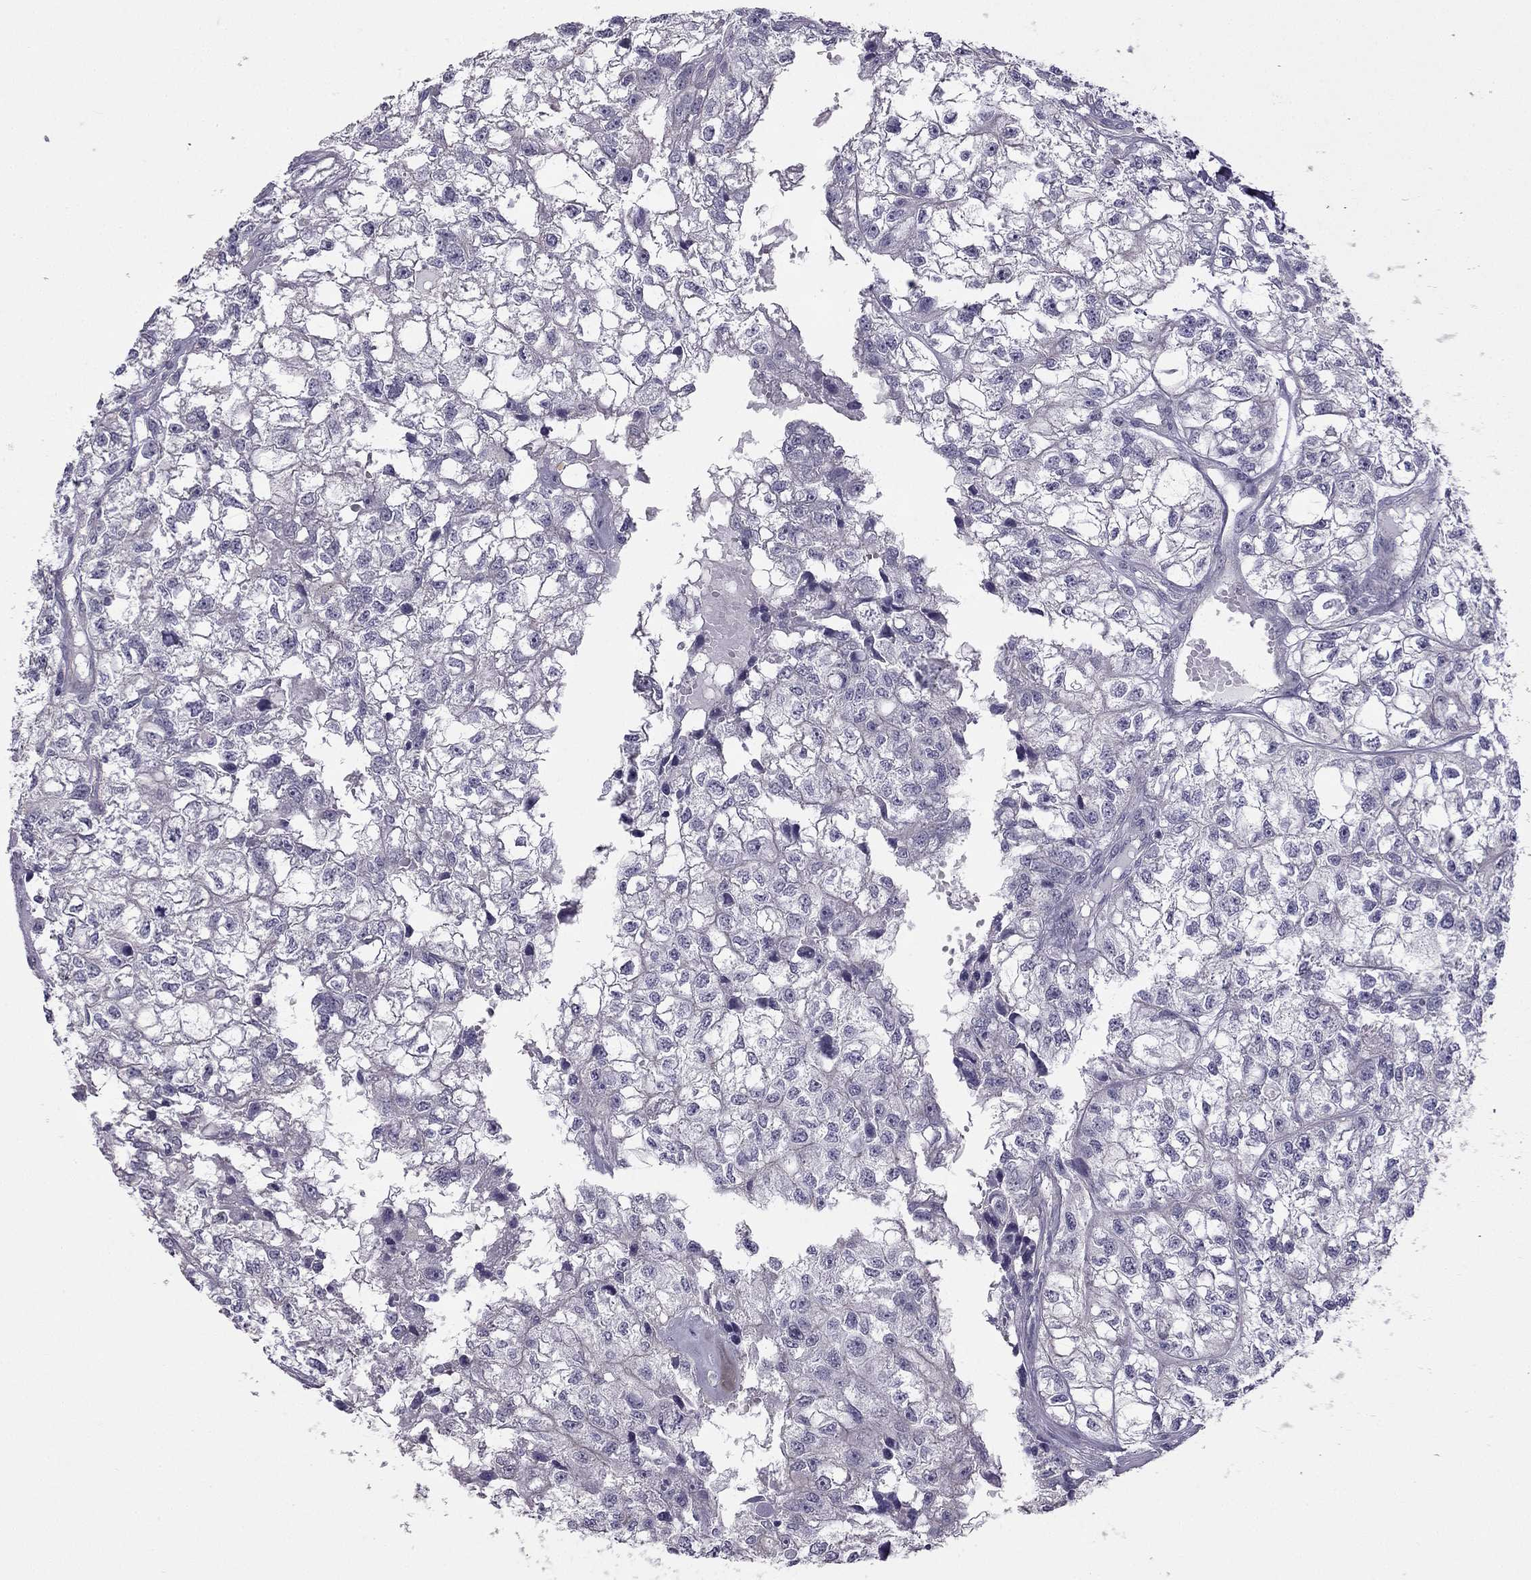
{"staining": {"intensity": "negative", "quantity": "none", "location": "none"}, "tissue": "renal cancer", "cell_type": "Tumor cells", "image_type": "cancer", "snomed": [{"axis": "morphology", "description": "Adenocarcinoma, NOS"}, {"axis": "topography", "description": "Kidney"}], "caption": "High magnification brightfield microscopy of adenocarcinoma (renal) stained with DAB (3,3'-diaminobenzidine) (brown) and counterstained with hematoxylin (blue): tumor cells show no significant positivity.", "gene": "HSFX1", "patient": {"sex": "male", "age": 56}}